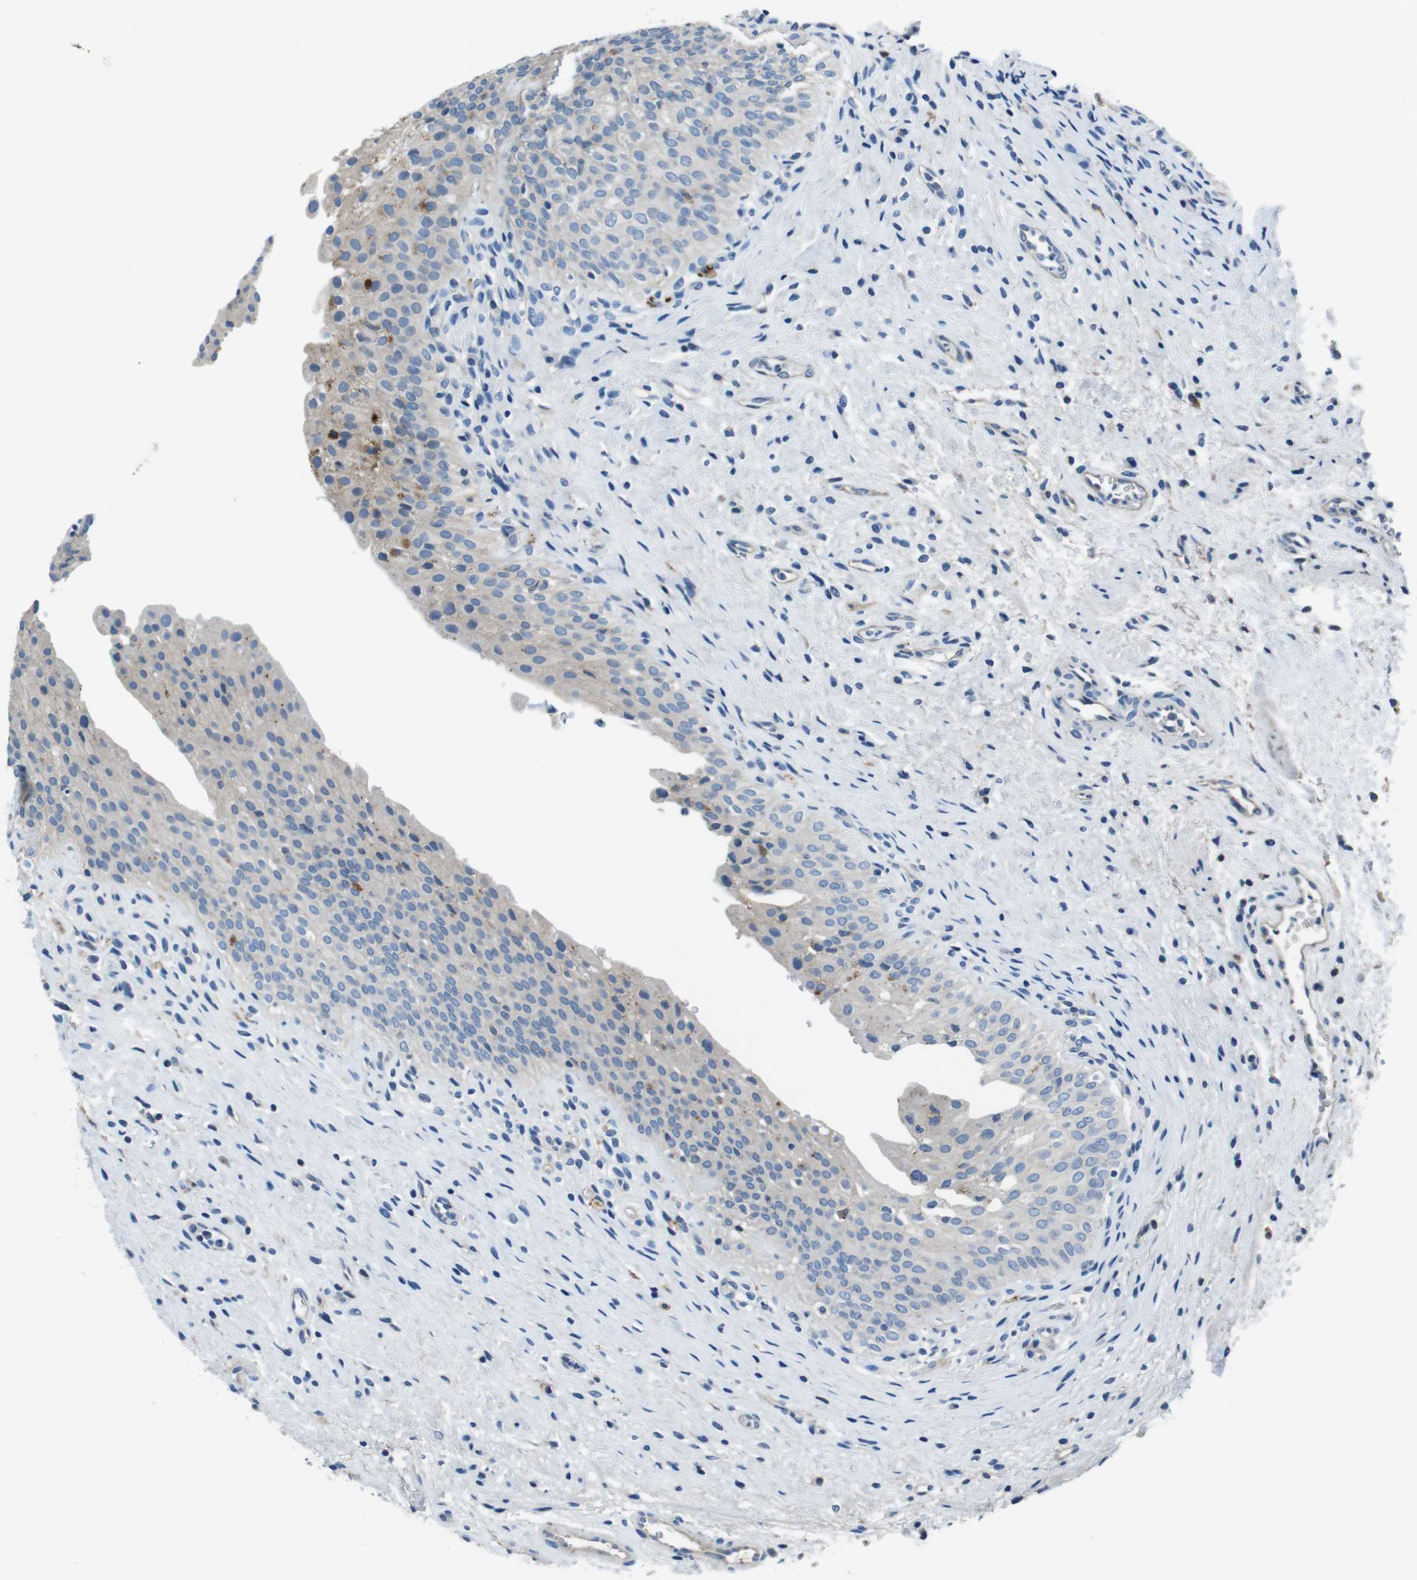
{"staining": {"intensity": "moderate", "quantity": "25%-75%", "location": "cytoplasmic/membranous"}, "tissue": "urinary bladder", "cell_type": "Urothelial cells", "image_type": "normal", "snomed": [{"axis": "morphology", "description": "Normal tissue, NOS"}, {"axis": "morphology", "description": "Urothelial carcinoma, High grade"}, {"axis": "topography", "description": "Urinary bladder"}], "caption": "DAB (3,3'-diaminobenzidine) immunohistochemical staining of unremarkable urinary bladder displays moderate cytoplasmic/membranous protein staining in approximately 25%-75% of urothelial cells. The staining was performed using DAB (3,3'-diaminobenzidine) to visualize the protein expression in brown, while the nuclei were stained in blue with hematoxylin (Magnification: 20x).", "gene": "TULP3", "patient": {"sex": "male", "age": 46}}